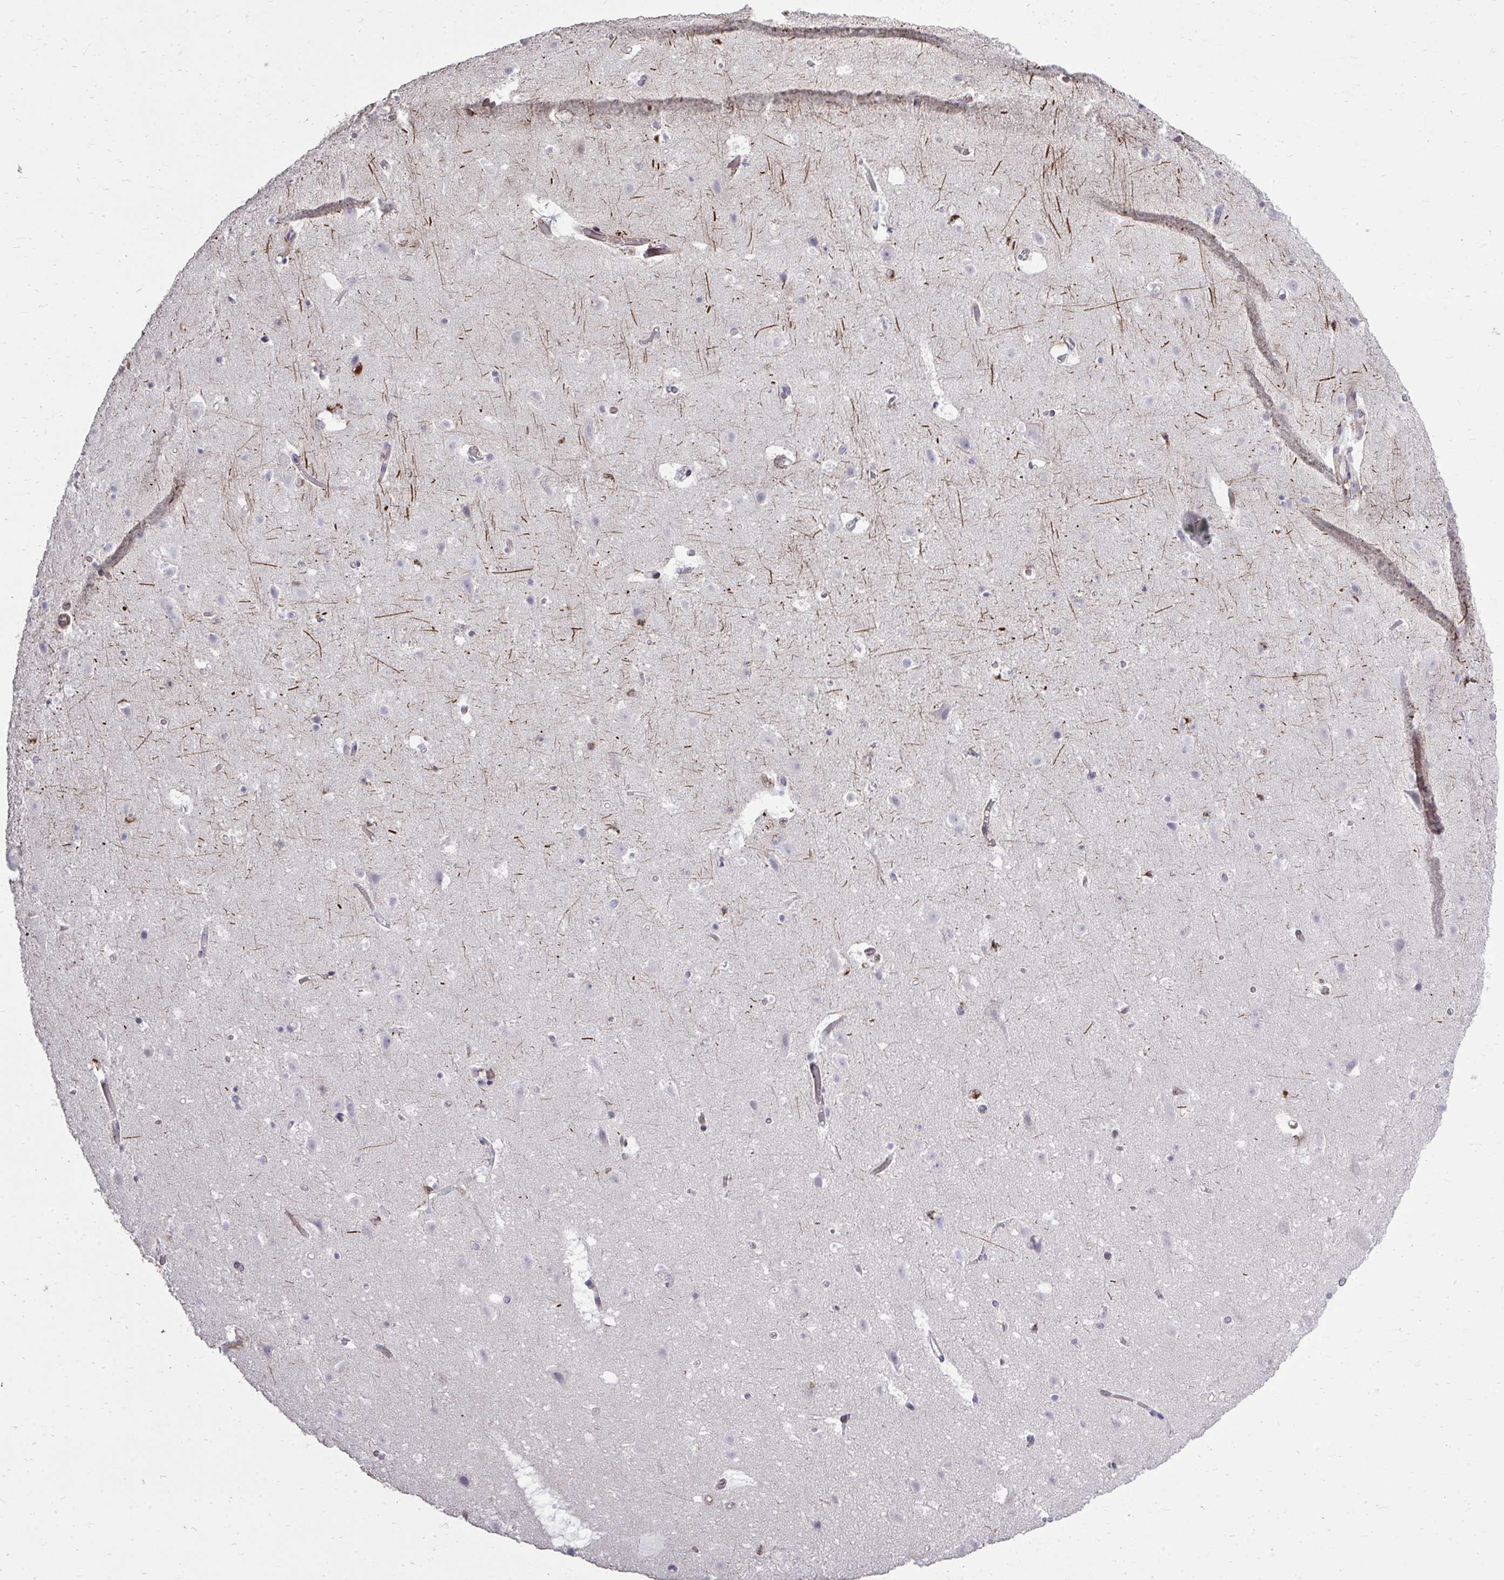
{"staining": {"intensity": "negative", "quantity": "none", "location": "none"}, "tissue": "cerebral cortex", "cell_type": "Endothelial cells", "image_type": "normal", "snomed": [{"axis": "morphology", "description": "Normal tissue, NOS"}, {"axis": "topography", "description": "Cerebral cortex"}], "caption": "Immunohistochemical staining of unremarkable cerebral cortex shows no significant staining in endothelial cells. (Brightfield microscopy of DAB IHC at high magnification).", "gene": "FOXN3", "patient": {"sex": "female", "age": 42}}